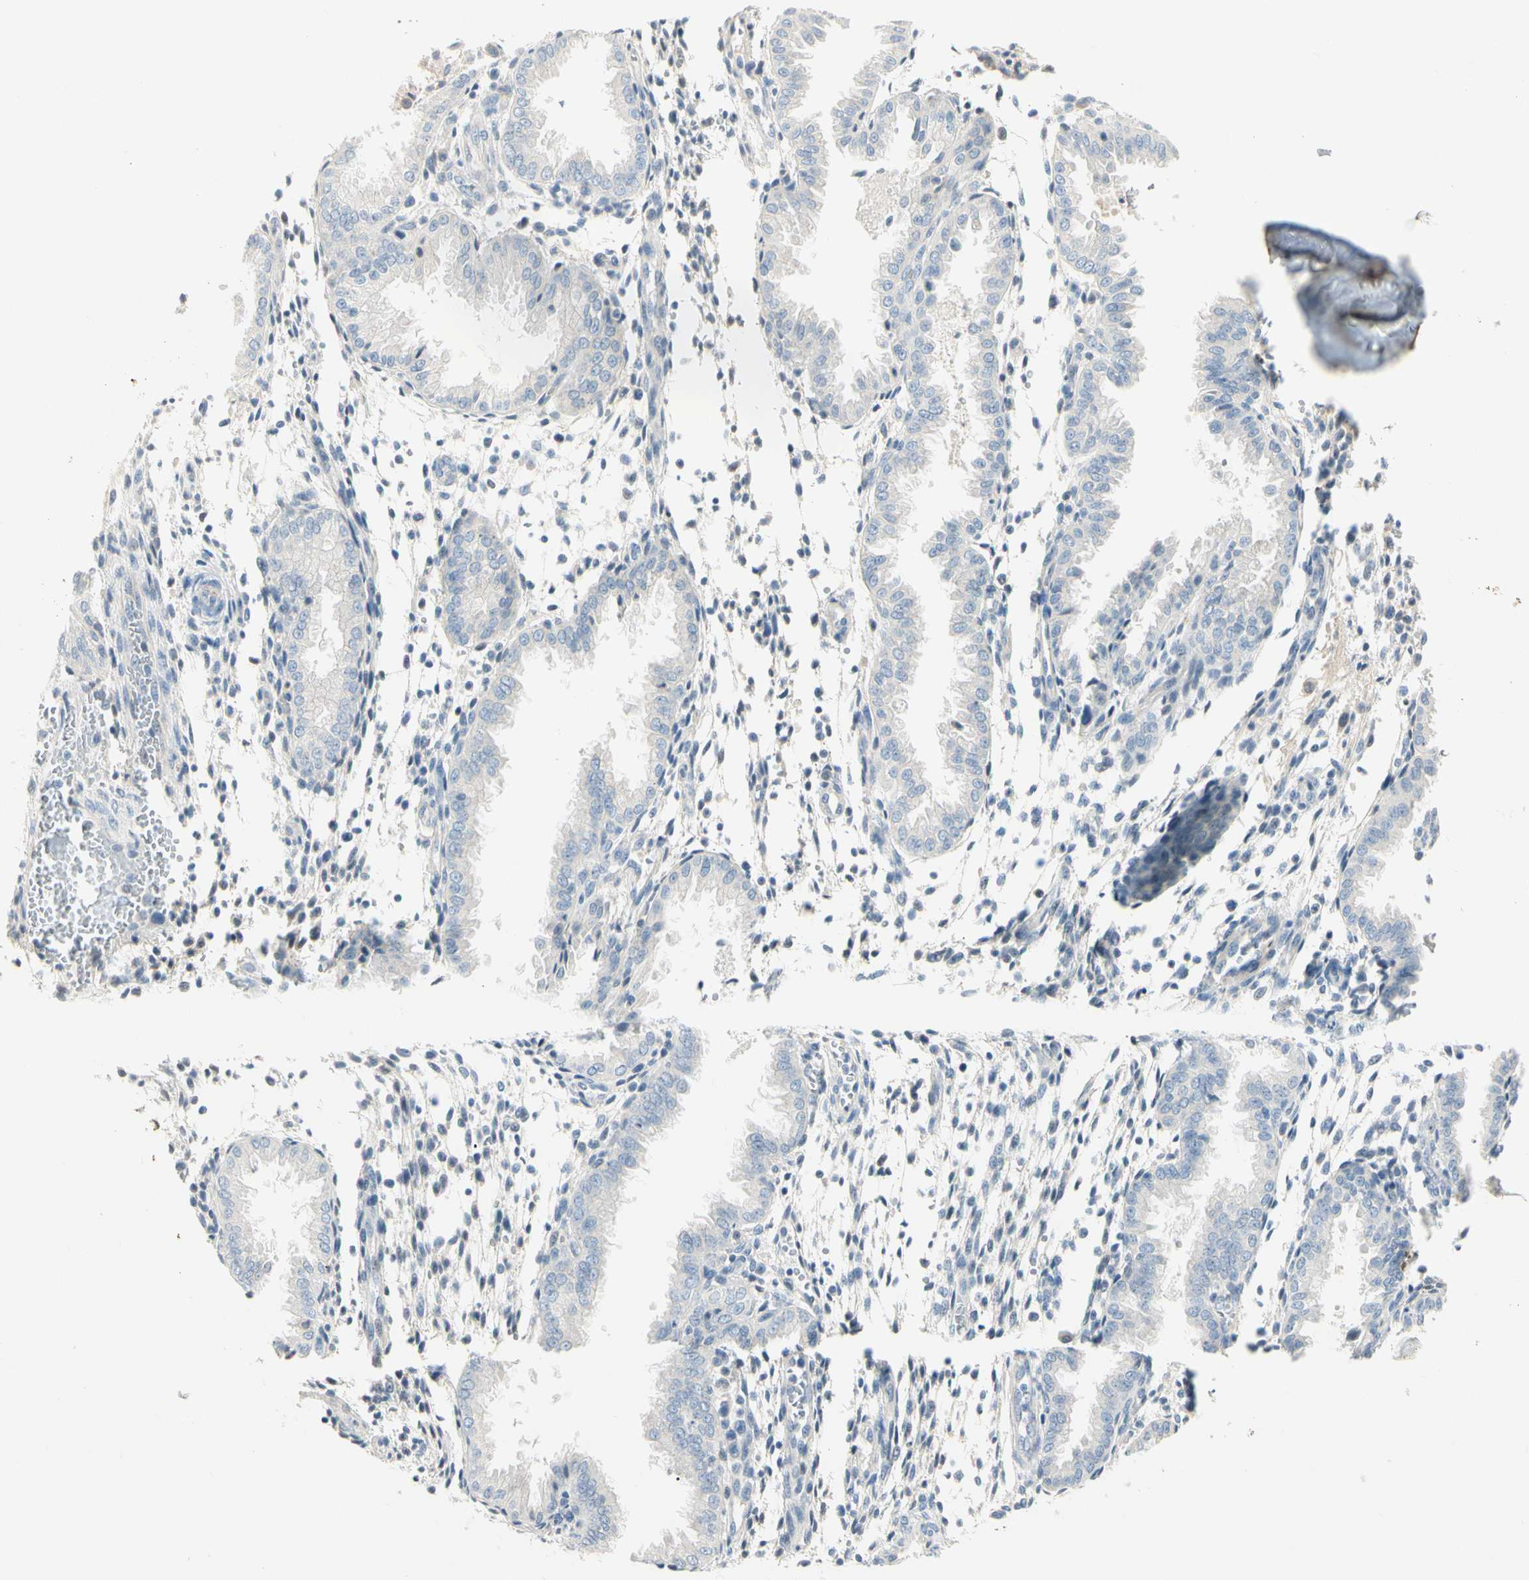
{"staining": {"intensity": "negative", "quantity": "none", "location": "none"}, "tissue": "endometrium", "cell_type": "Cells in endometrial stroma", "image_type": "normal", "snomed": [{"axis": "morphology", "description": "Normal tissue, NOS"}, {"axis": "topography", "description": "Endometrium"}], "caption": "This photomicrograph is of benign endometrium stained with immunohistochemistry (IHC) to label a protein in brown with the nuclei are counter-stained blue. There is no staining in cells in endometrial stroma.", "gene": "ALDH18A1", "patient": {"sex": "female", "age": 33}}